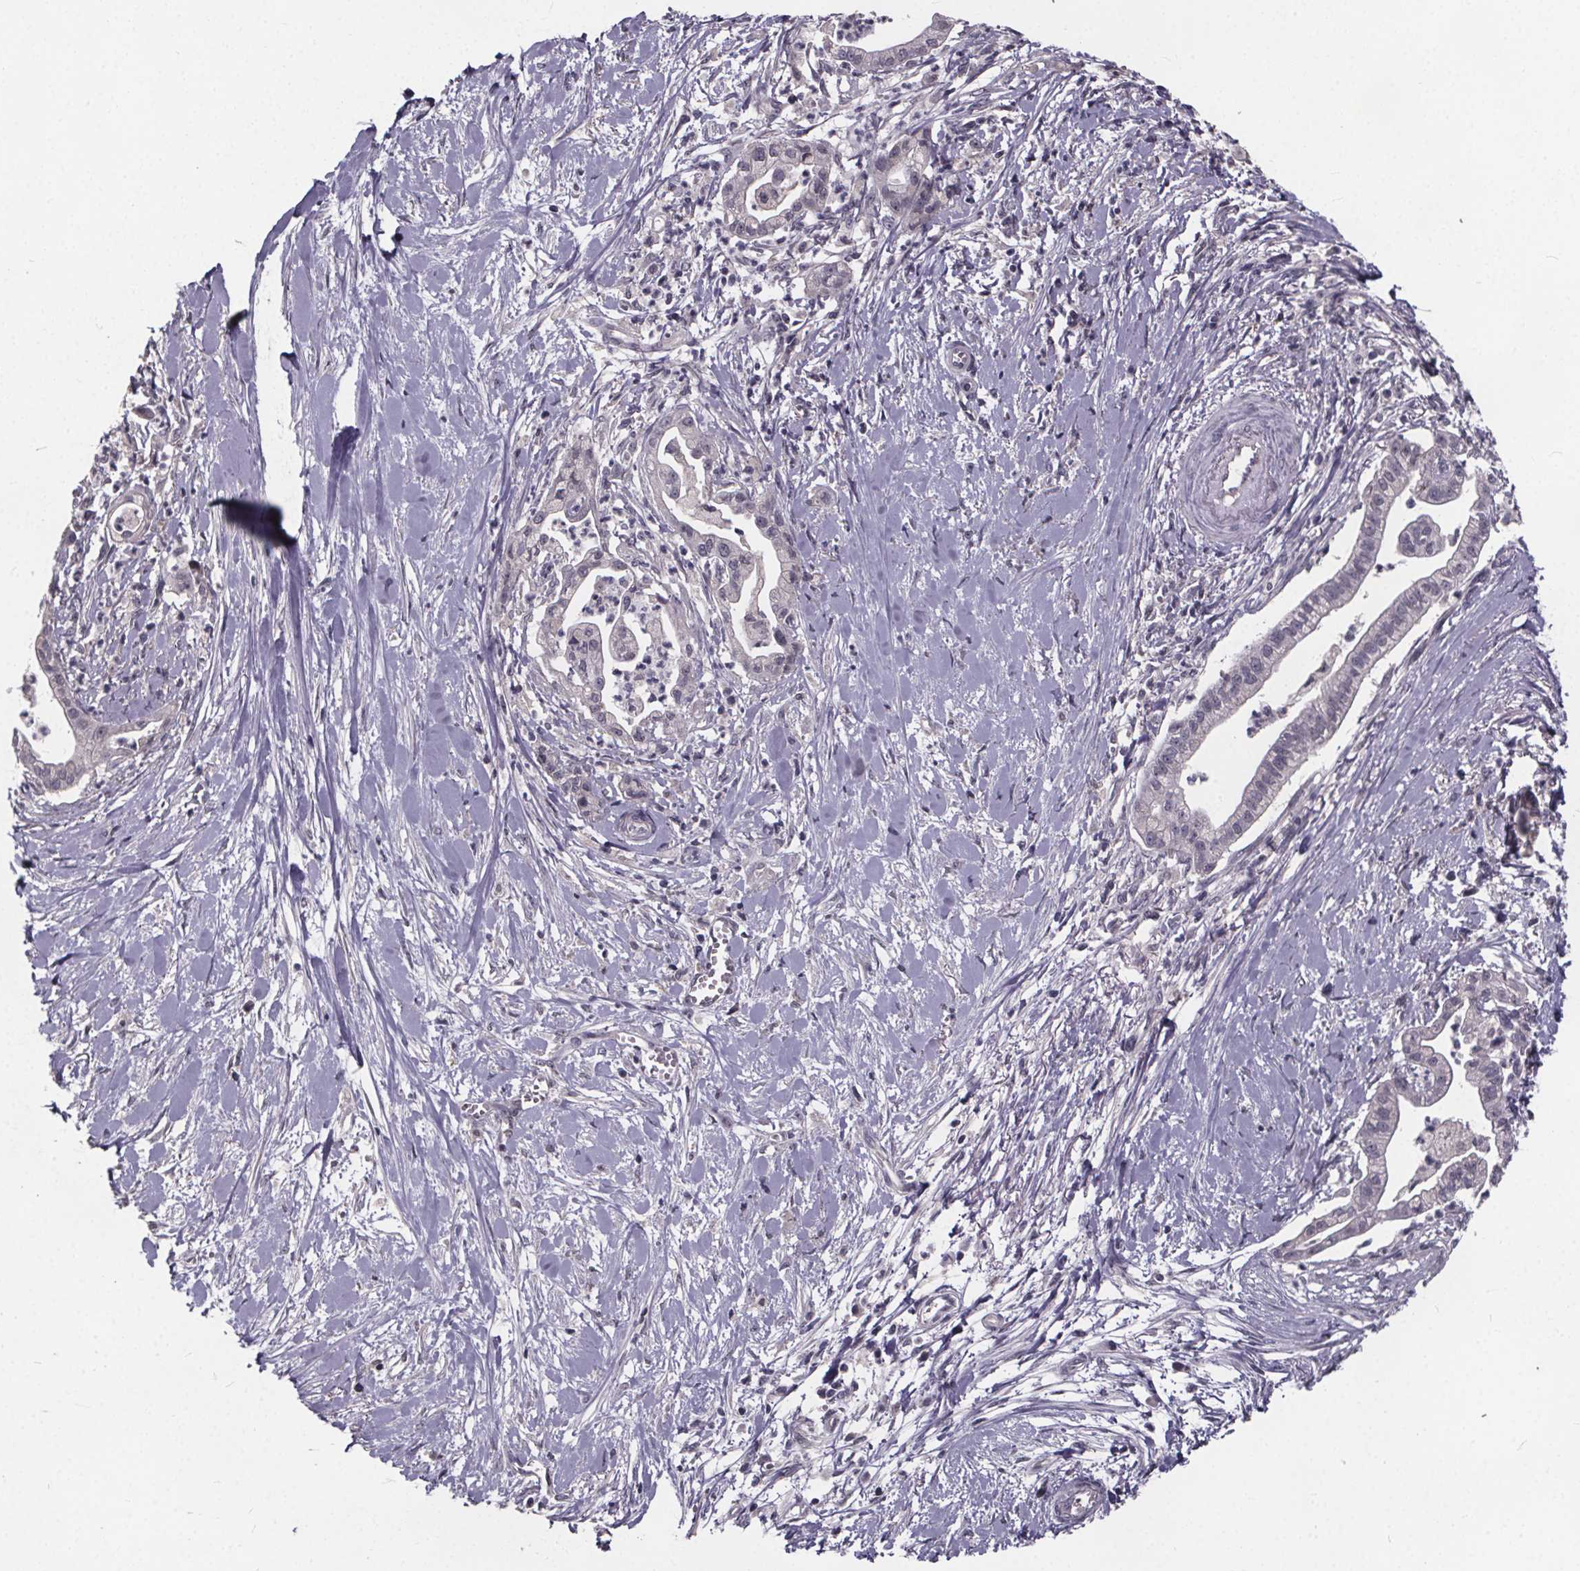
{"staining": {"intensity": "negative", "quantity": "none", "location": "none"}, "tissue": "pancreatic cancer", "cell_type": "Tumor cells", "image_type": "cancer", "snomed": [{"axis": "morphology", "description": "Normal tissue, NOS"}, {"axis": "morphology", "description": "Adenocarcinoma, NOS"}, {"axis": "topography", "description": "Lymph node"}, {"axis": "topography", "description": "Pancreas"}], "caption": "This is an immunohistochemistry (IHC) image of adenocarcinoma (pancreatic). There is no staining in tumor cells.", "gene": "FAM181B", "patient": {"sex": "female", "age": 58}}